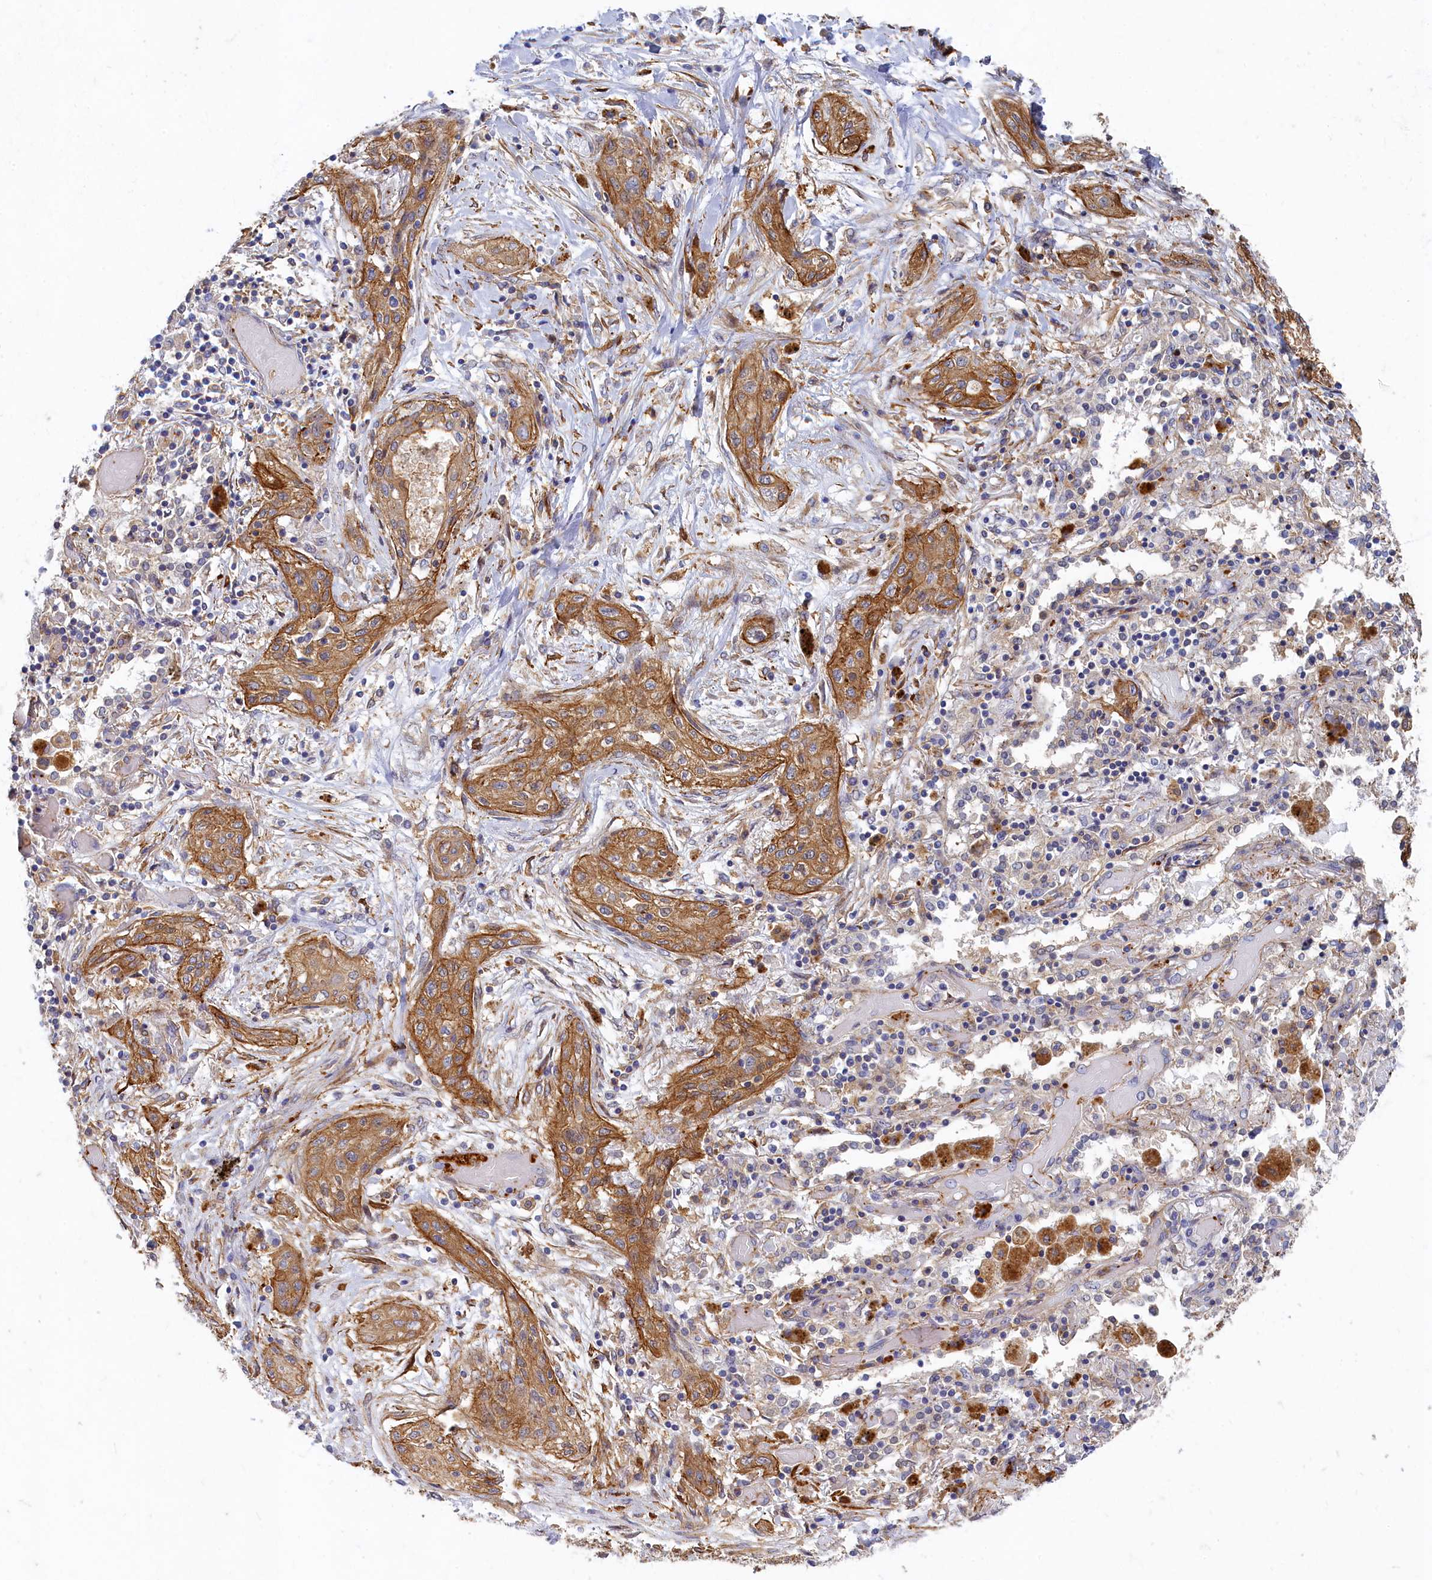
{"staining": {"intensity": "moderate", "quantity": ">75%", "location": "cytoplasmic/membranous"}, "tissue": "lung cancer", "cell_type": "Tumor cells", "image_type": "cancer", "snomed": [{"axis": "morphology", "description": "Squamous cell carcinoma, NOS"}, {"axis": "topography", "description": "Lung"}], "caption": "Brown immunohistochemical staining in human lung cancer (squamous cell carcinoma) reveals moderate cytoplasmic/membranous positivity in approximately >75% of tumor cells.", "gene": "PSMG2", "patient": {"sex": "female", "age": 47}}